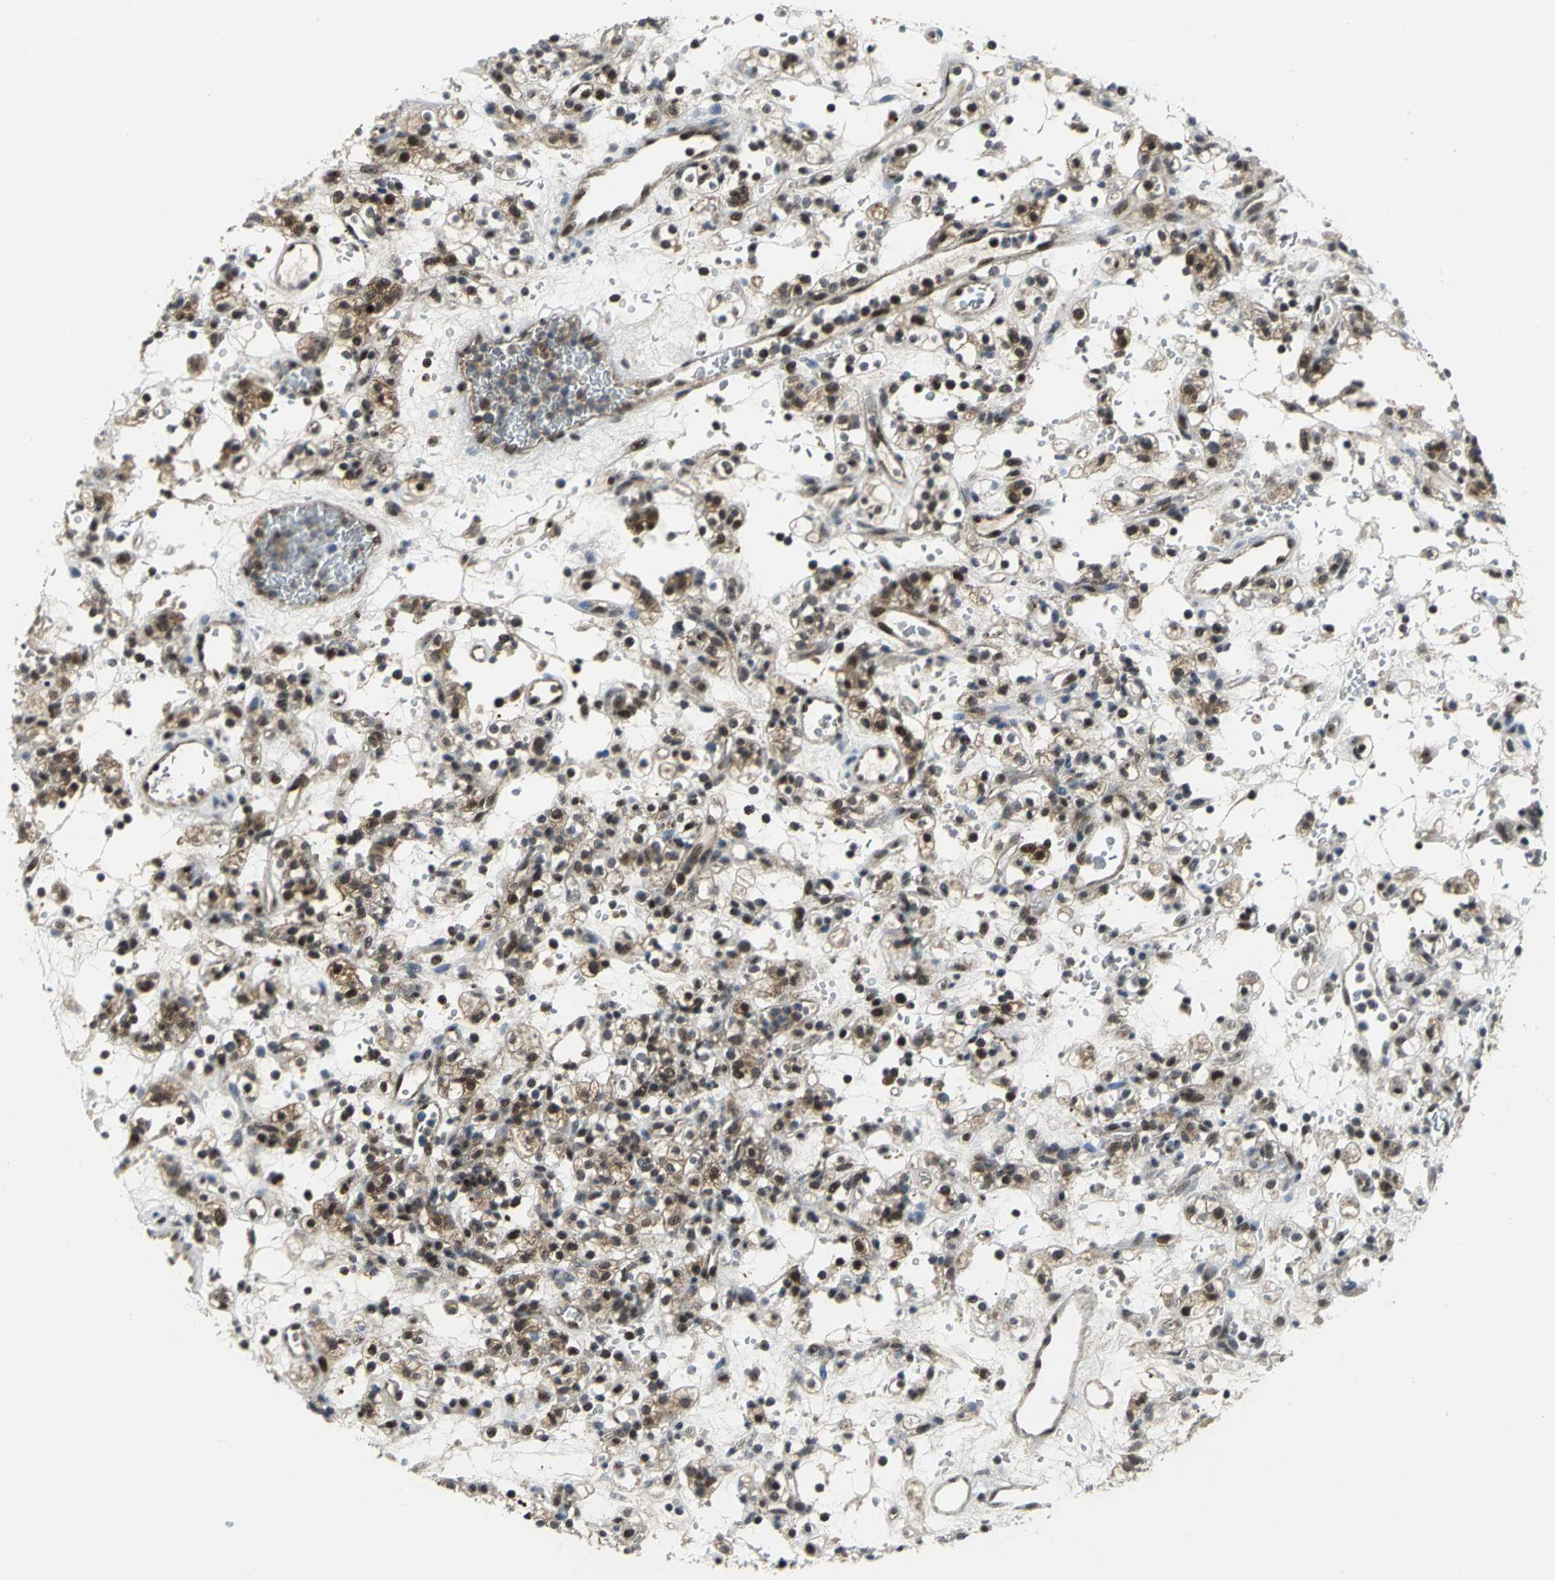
{"staining": {"intensity": "moderate", "quantity": "25%-75%", "location": "cytoplasmic/membranous,nuclear"}, "tissue": "renal cancer", "cell_type": "Tumor cells", "image_type": "cancer", "snomed": [{"axis": "morphology", "description": "Normal tissue, NOS"}, {"axis": "morphology", "description": "Adenocarcinoma, NOS"}, {"axis": "topography", "description": "Kidney"}], "caption": "This is an image of IHC staining of renal cancer, which shows moderate expression in the cytoplasmic/membranous and nuclear of tumor cells.", "gene": "PSMA4", "patient": {"sex": "female", "age": 72}}